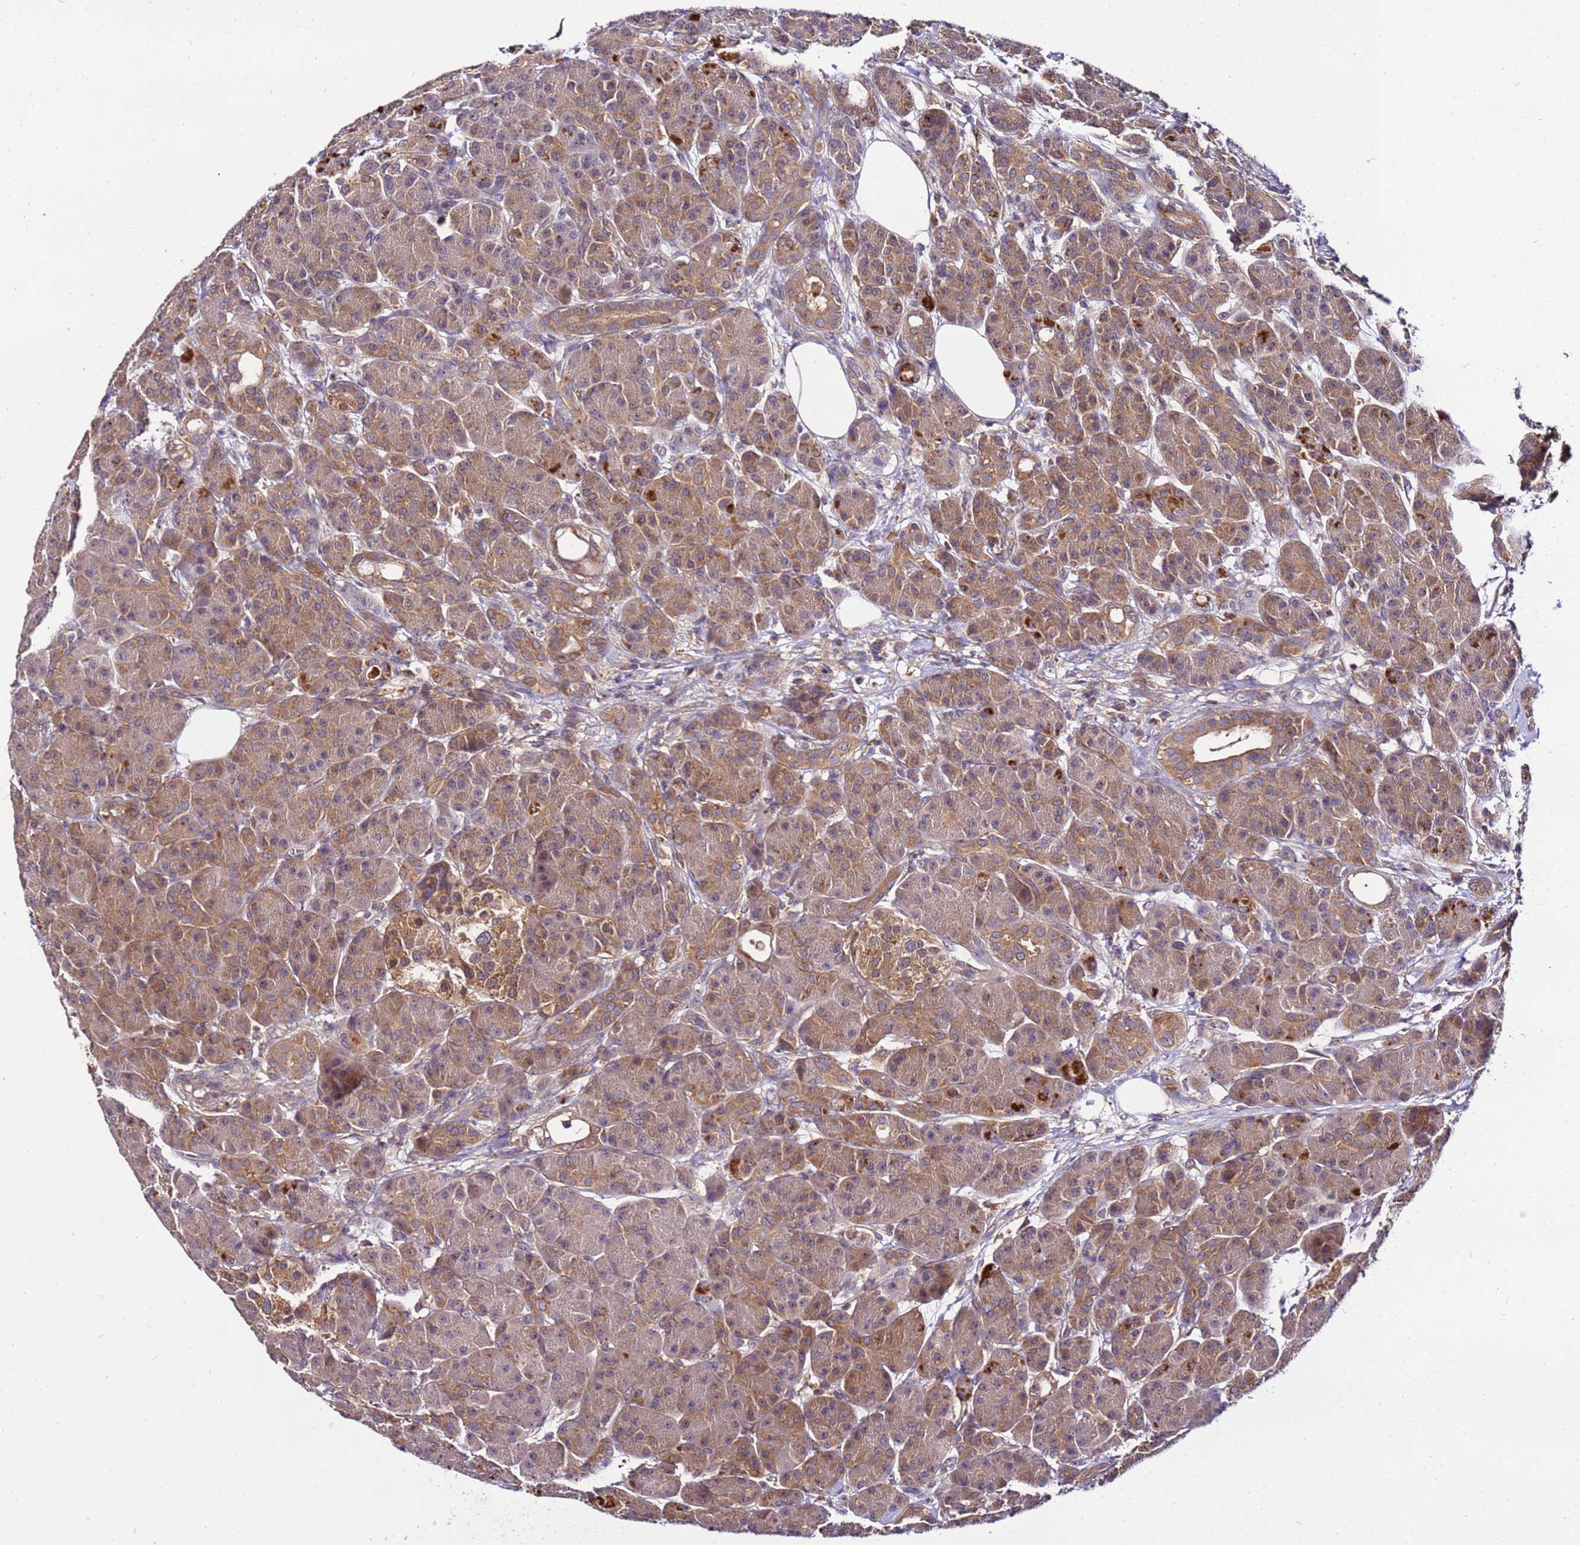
{"staining": {"intensity": "moderate", "quantity": ">75%", "location": "cytoplasmic/membranous"}, "tissue": "pancreas", "cell_type": "Exocrine glandular cells", "image_type": "normal", "snomed": [{"axis": "morphology", "description": "Normal tissue, NOS"}, {"axis": "topography", "description": "Pancreas"}], "caption": "This photomicrograph shows normal pancreas stained with immunohistochemistry to label a protein in brown. The cytoplasmic/membranous of exocrine glandular cells show moderate positivity for the protein. Nuclei are counter-stained blue.", "gene": "GSPT2", "patient": {"sex": "male", "age": 63}}